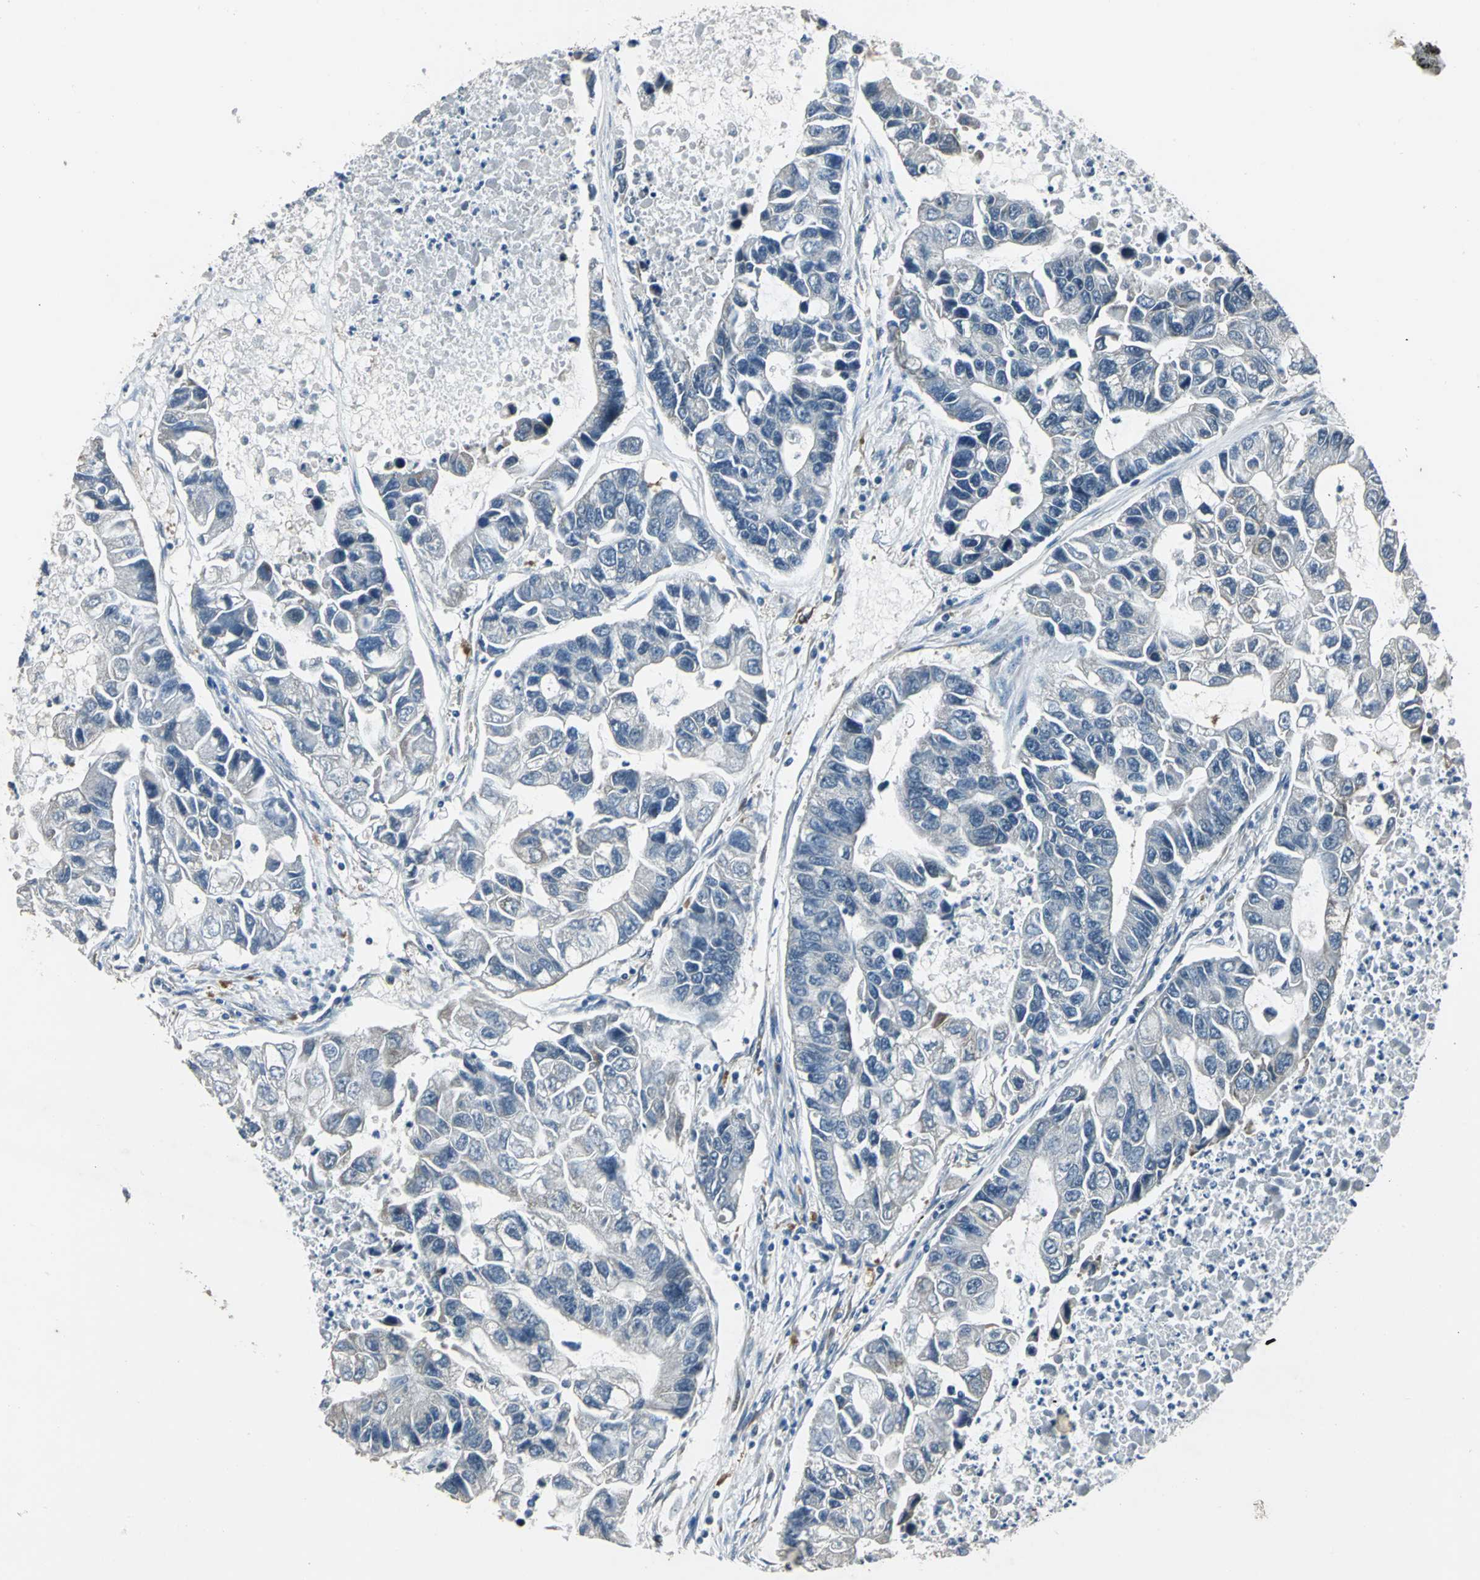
{"staining": {"intensity": "negative", "quantity": "none", "location": "none"}, "tissue": "lung cancer", "cell_type": "Tumor cells", "image_type": "cancer", "snomed": [{"axis": "morphology", "description": "Adenocarcinoma, NOS"}, {"axis": "topography", "description": "Lung"}], "caption": "An immunohistochemistry (IHC) micrograph of adenocarcinoma (lung) is shown. There is no staining in tumor cells of adenocarcinoma (lung).", "gene": "EXD2", "patient": {"sex": "female", "age": 51}}